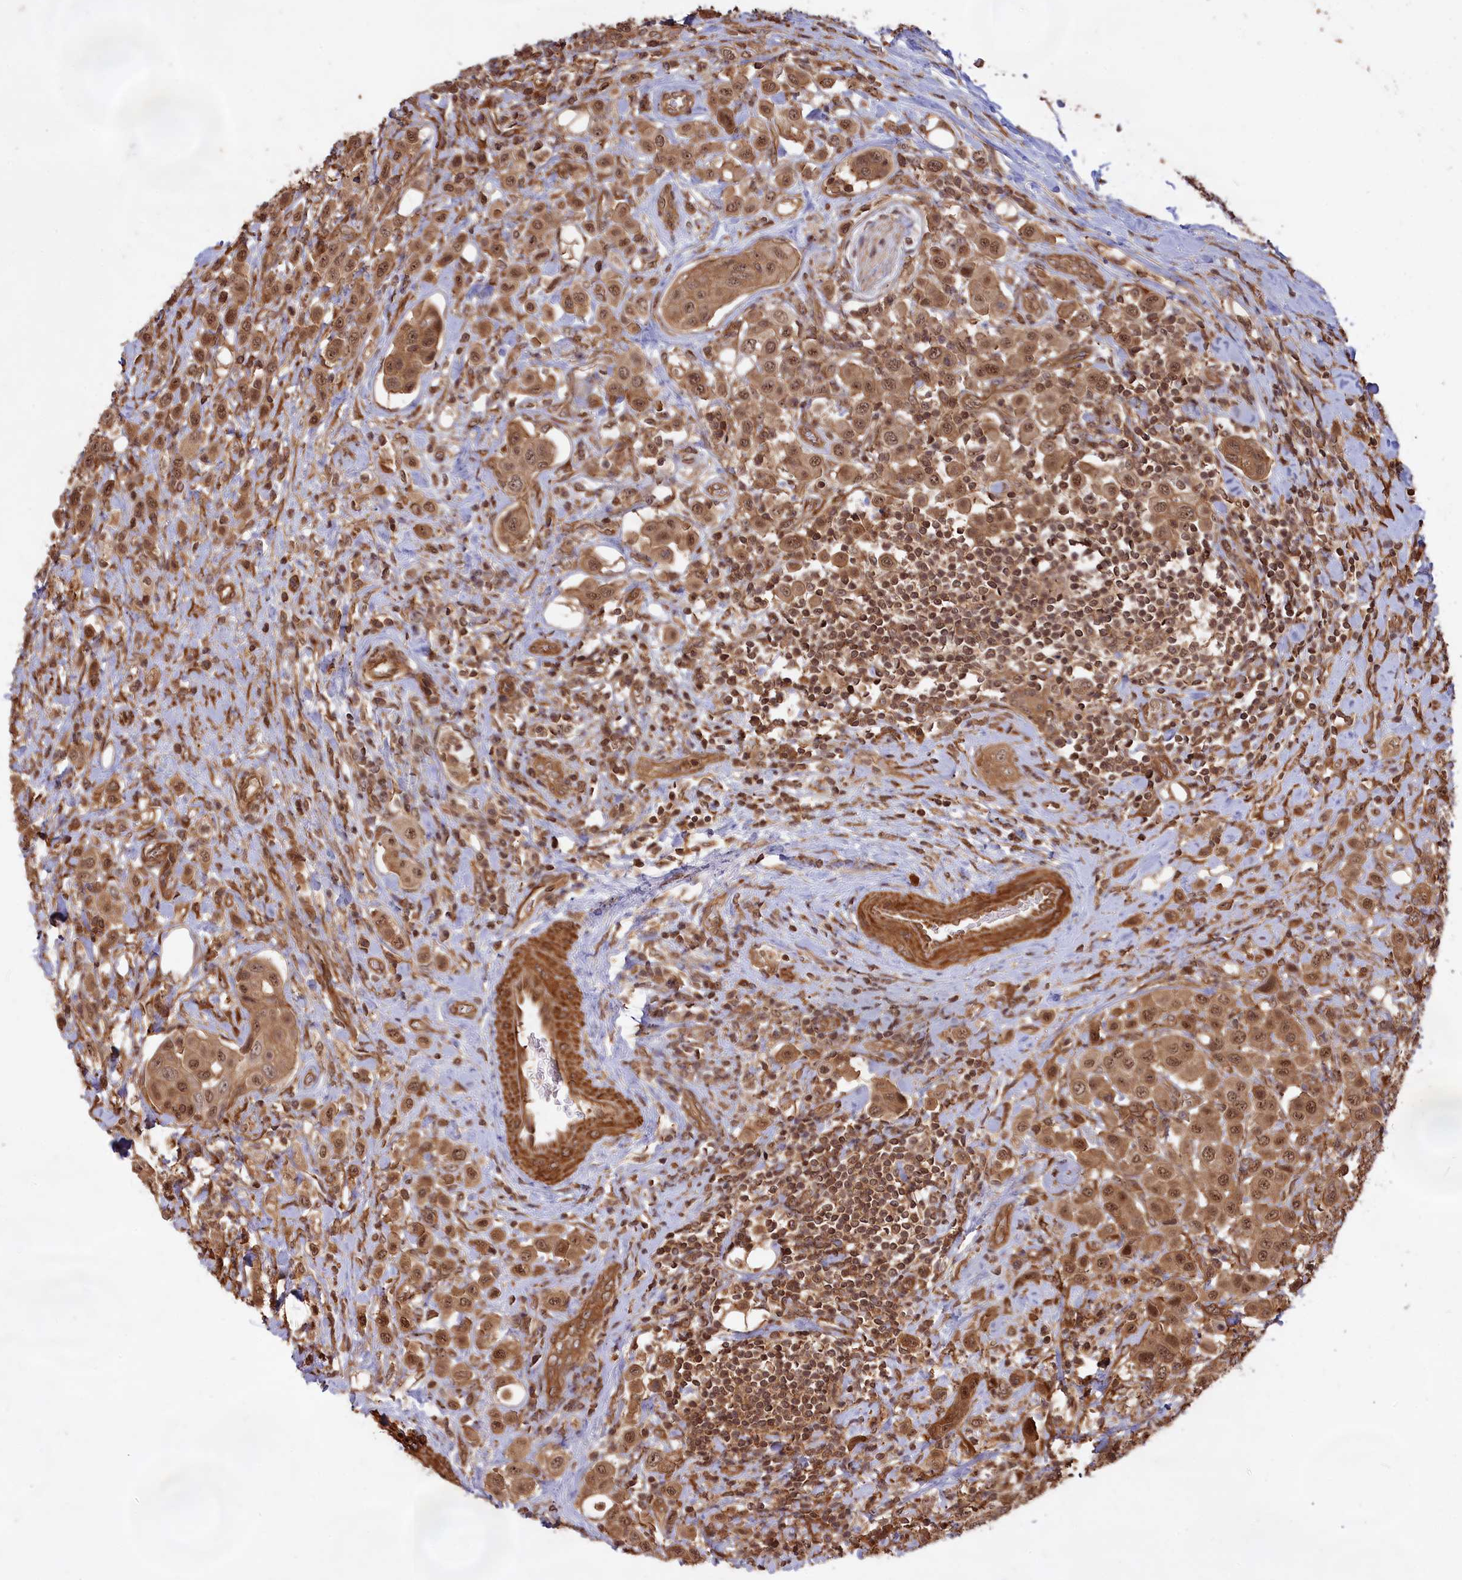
{"staining": {"intensity": "moderate", "quantity": ">75%", "location": "cytoplasmic/membranous,nuclear"}, "tissue": "urothelial cancer", "cell_type": "Tumor cells", "image_type": "cancer", "snomed": [{"axis": "morphology", "description": "Urothelial carcinoma, High grade"}, {"axis": "topography", "description": "Urinary bladder"}], "caption": "High-grade urothelial carcinoma was stained to show a protein in brown. There is medium levels of moderate cytoplasmic/membranous and nuclear expression in approximately >75% of tumor cells.", "gene": "CCDC174", "patient": {"sex": "male", "age": 50}}